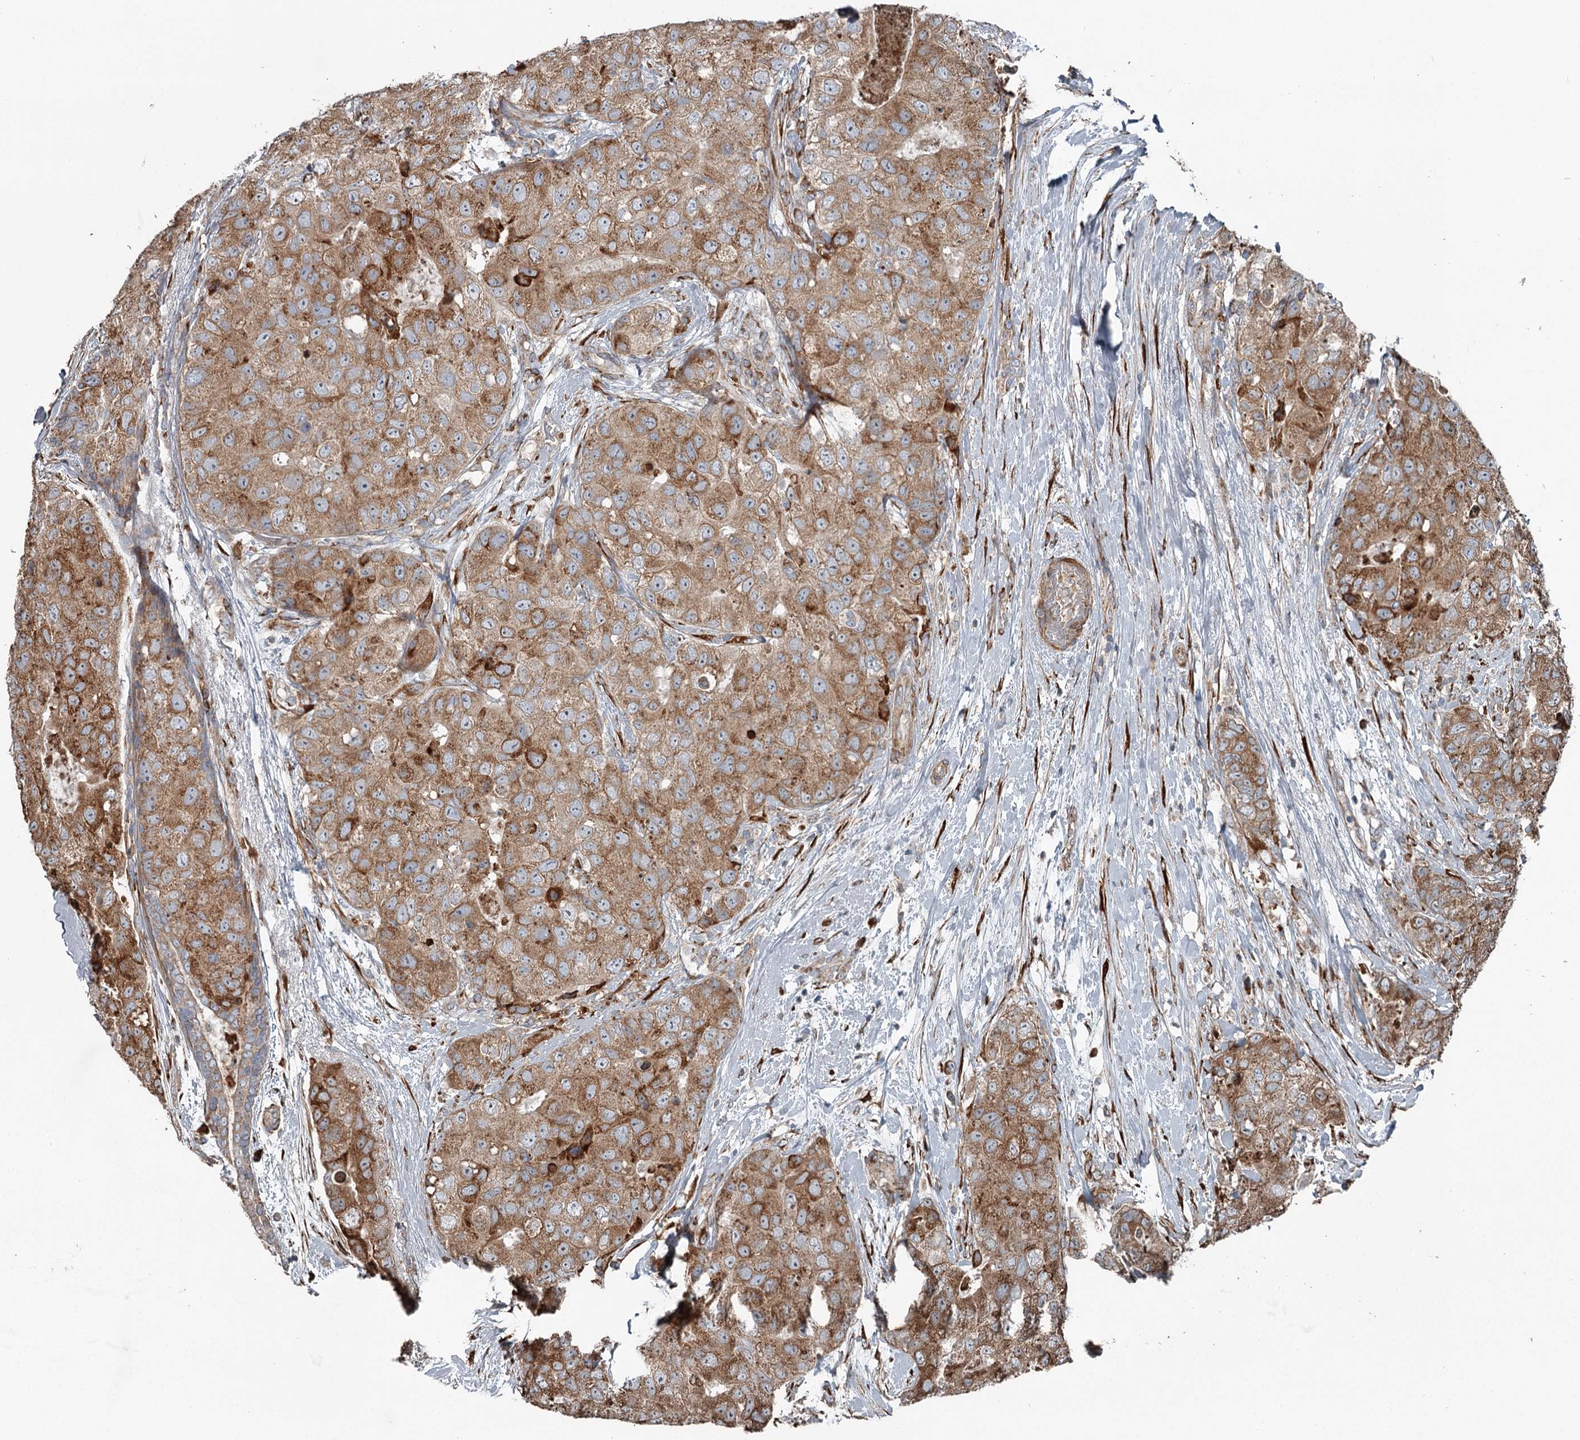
{"staining": {"intensity": "moderate", "quantity": ">75%", "location": "cytoplasmic/membranous"}, "tissue": "breast cancer", "cell_type": "Tumor cells", "image_type": "cancer", "snomed": [{"axis": "morphology", "description": "Duct carcinoma"}, {"axis": "topography", "description": "Breast"}], "caption": "A brown stain highlights moderate cytoplasmic/membranous positivity of a protein in human breast cancer tumor cells.", "gene": "RASSF8", "patient": {"sex": "female", "age": 62}}